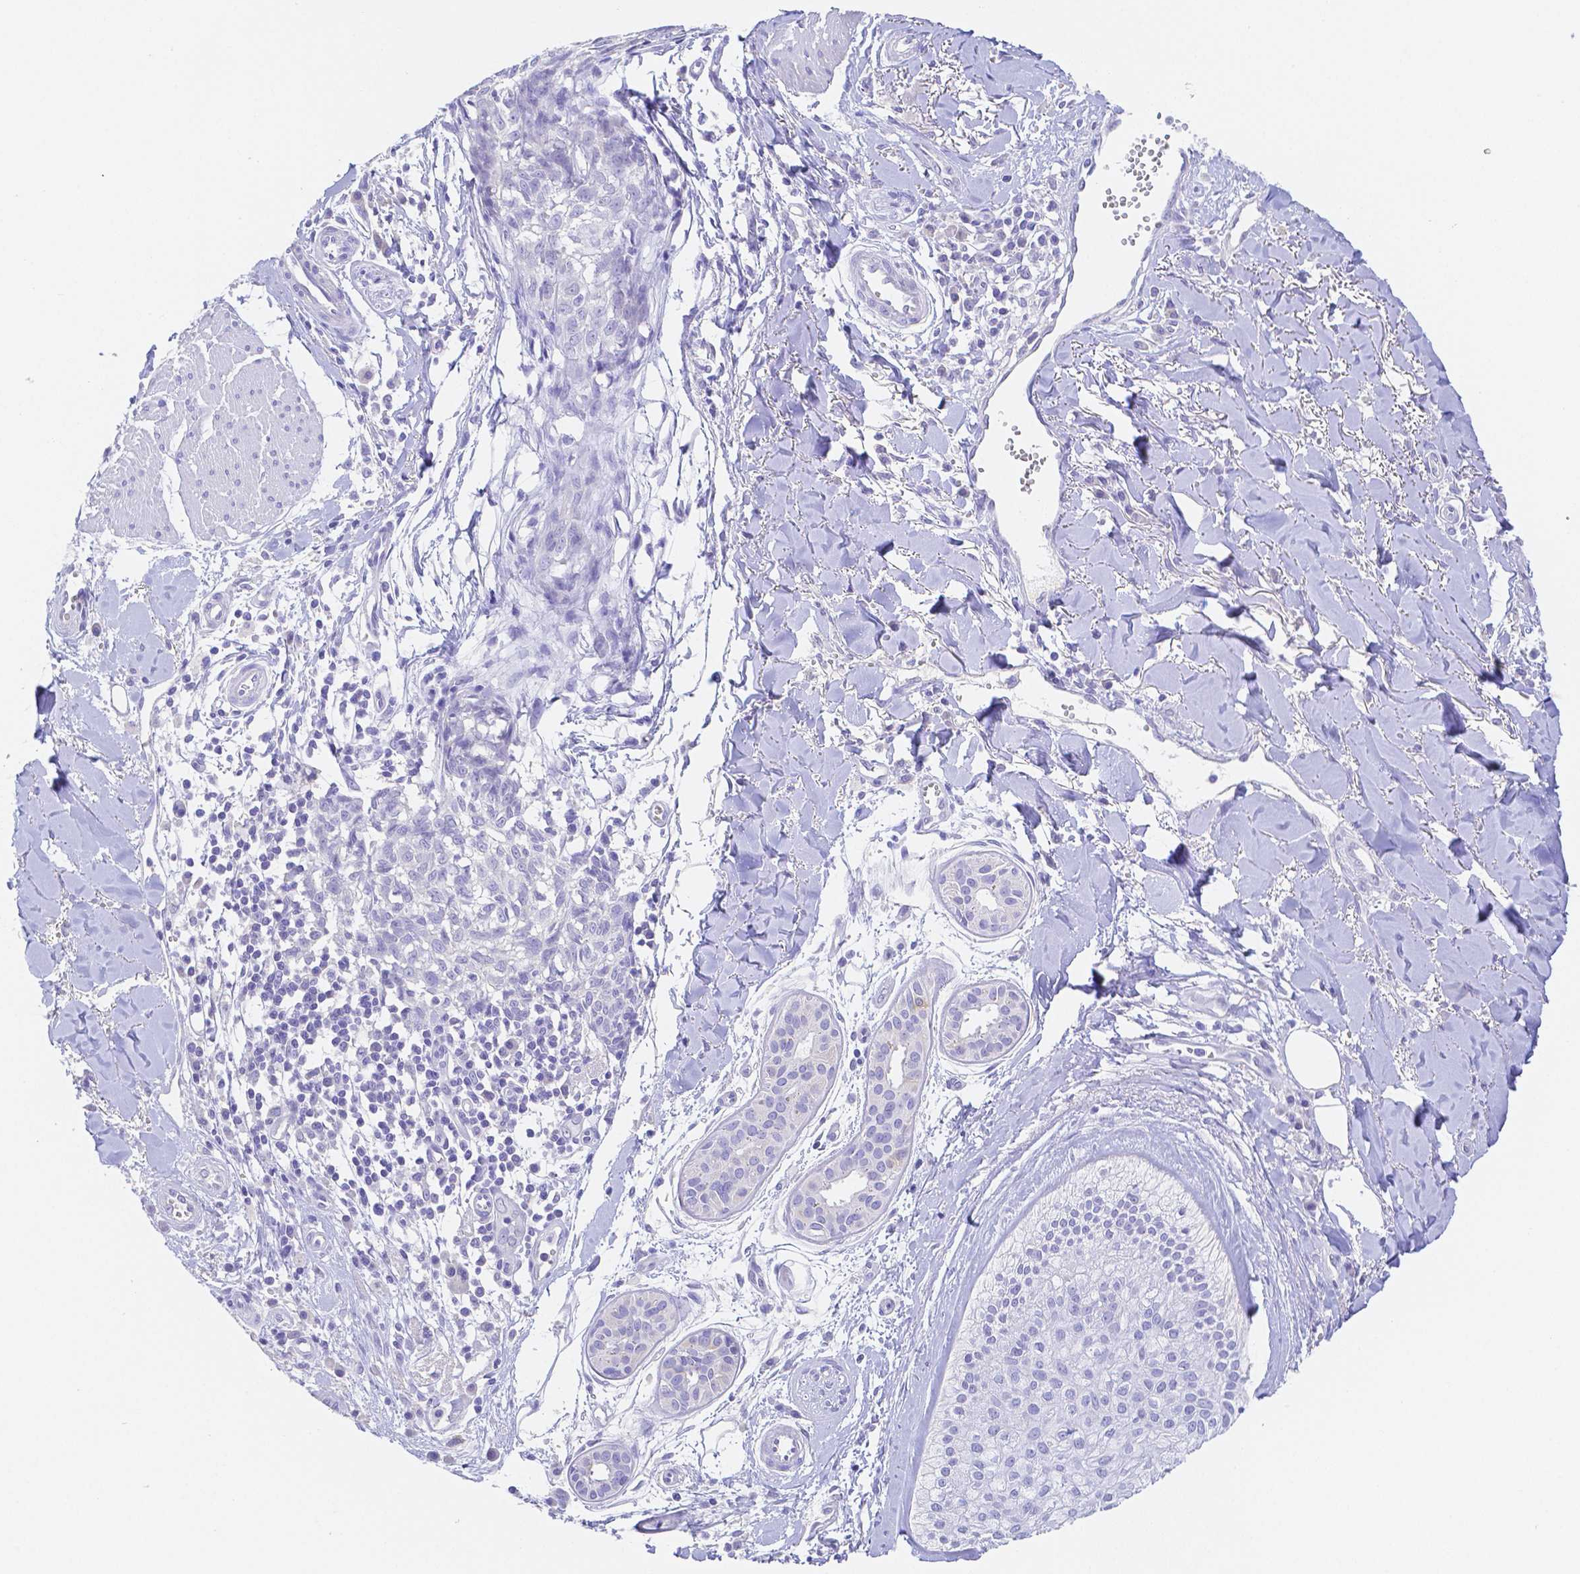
{"staining": {"intensity": "negative", "quantity": "none", "location": "none"}, "tissue": "melanoma", "cell_type": "Tumor cells", "image_type": "cancer", "snomed": [{"axis": "morphology", "description": "Malignant melanoma, NOS"}, {"axis": "topography", "description": "Skin"}], "caption": "Melanoma was stained to show a protein in brown. There is no significant expression in tumor cells.", "gene": "ZG16B", "patient": {"sex": "male", "age": 48}}